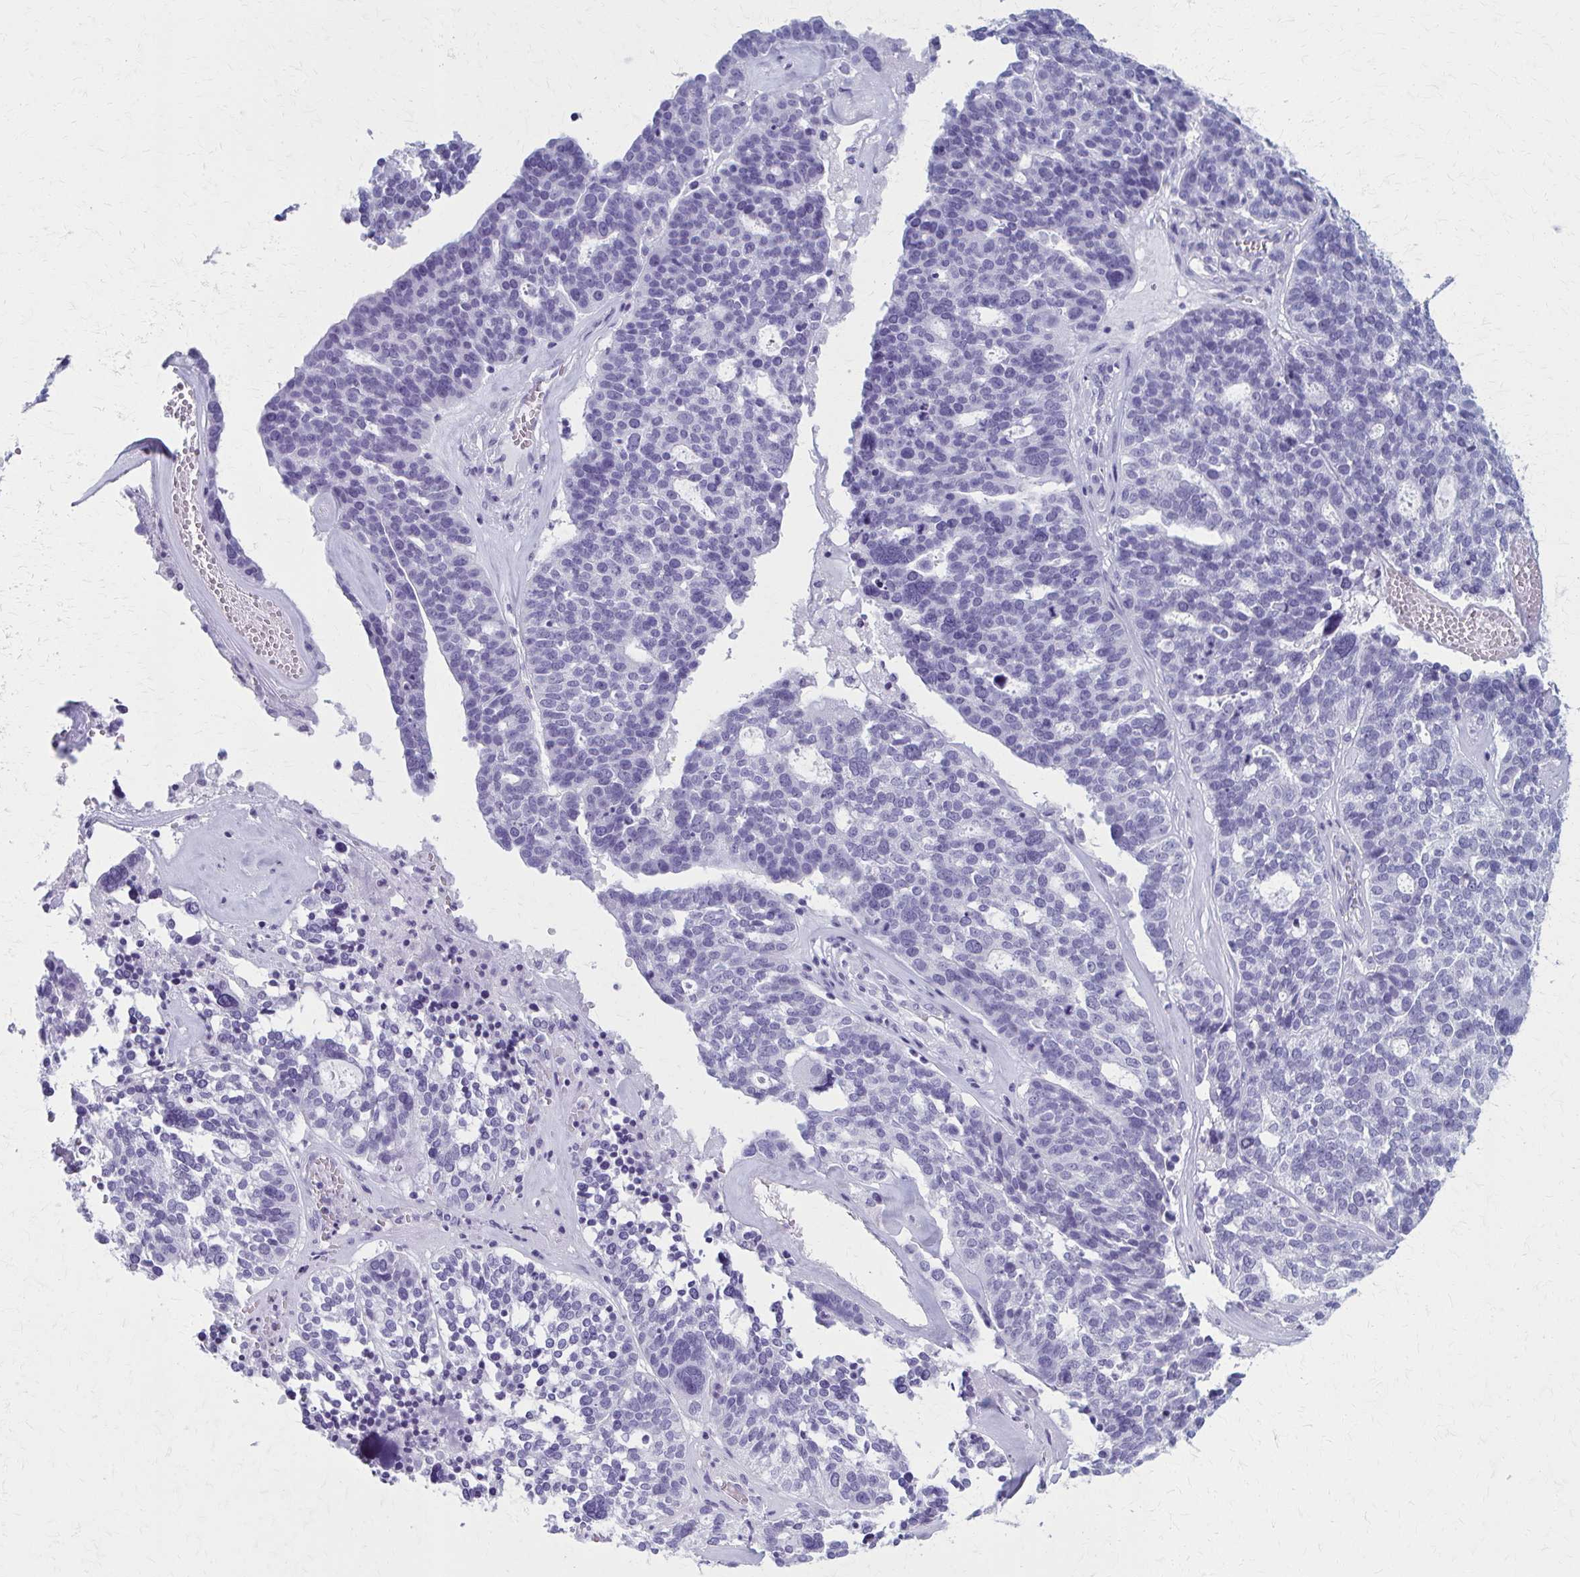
{"staining": {"intensity": "negative", "quantity": "none", "location": "none"}, "tissue": "ovarian cancer", "cell_type": "Tumor cells", "image_type": "cancer", "snomed": [{"axis": "morphology", "description": "Cystadenocarcinoma, serous, NOS"}, {"axis": "topography", "description": "Ovary"}], "caption": "The histopathology image reveals no staining of tumor cells in ovarian cancer (serous cystadenocarcinoma).", "gene": "CELF5", "patient": {"sex": "female", "age": 59}}